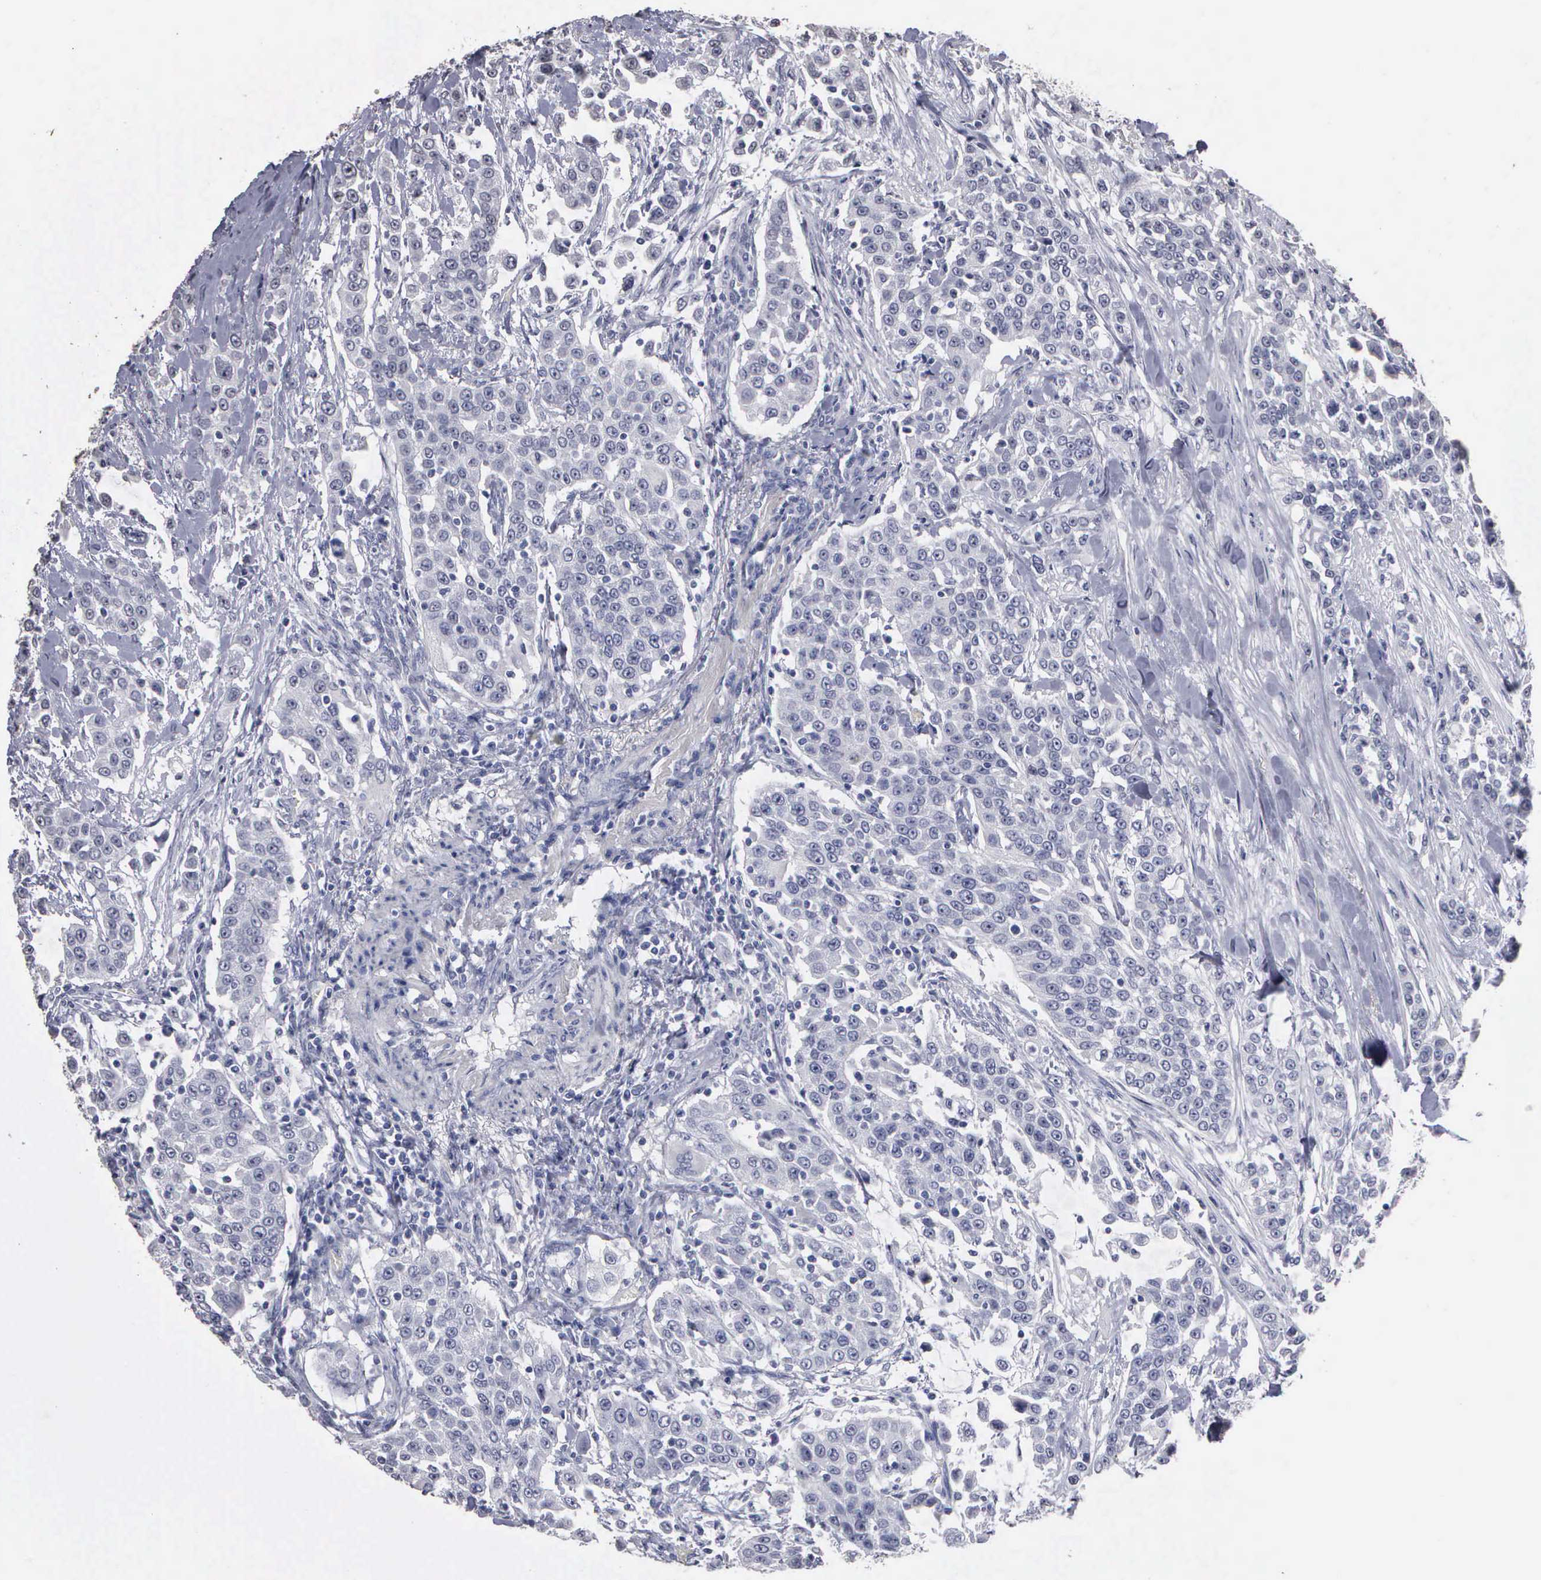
{"staining": {"intensity": "negative", "quantity": "none", "location": "none"}, "tissue": "urothelial cancer", "cell_type": "Tumor cells", "image_type": "cancer", "snomed": [{"axis": "morphology", "description": "Urothelial carcinoma, High grade"}, {"axis": "topography", "description": "Urinary bladder"}], "caption": "DAB (3,3'-diaminobenzidine) immunohistochemical staining of human high-grade urothelial carcinoma displays no significant staining in tumor cells.", "gene": "UPB1", "patient": {"sex": "female", "age": 80}}